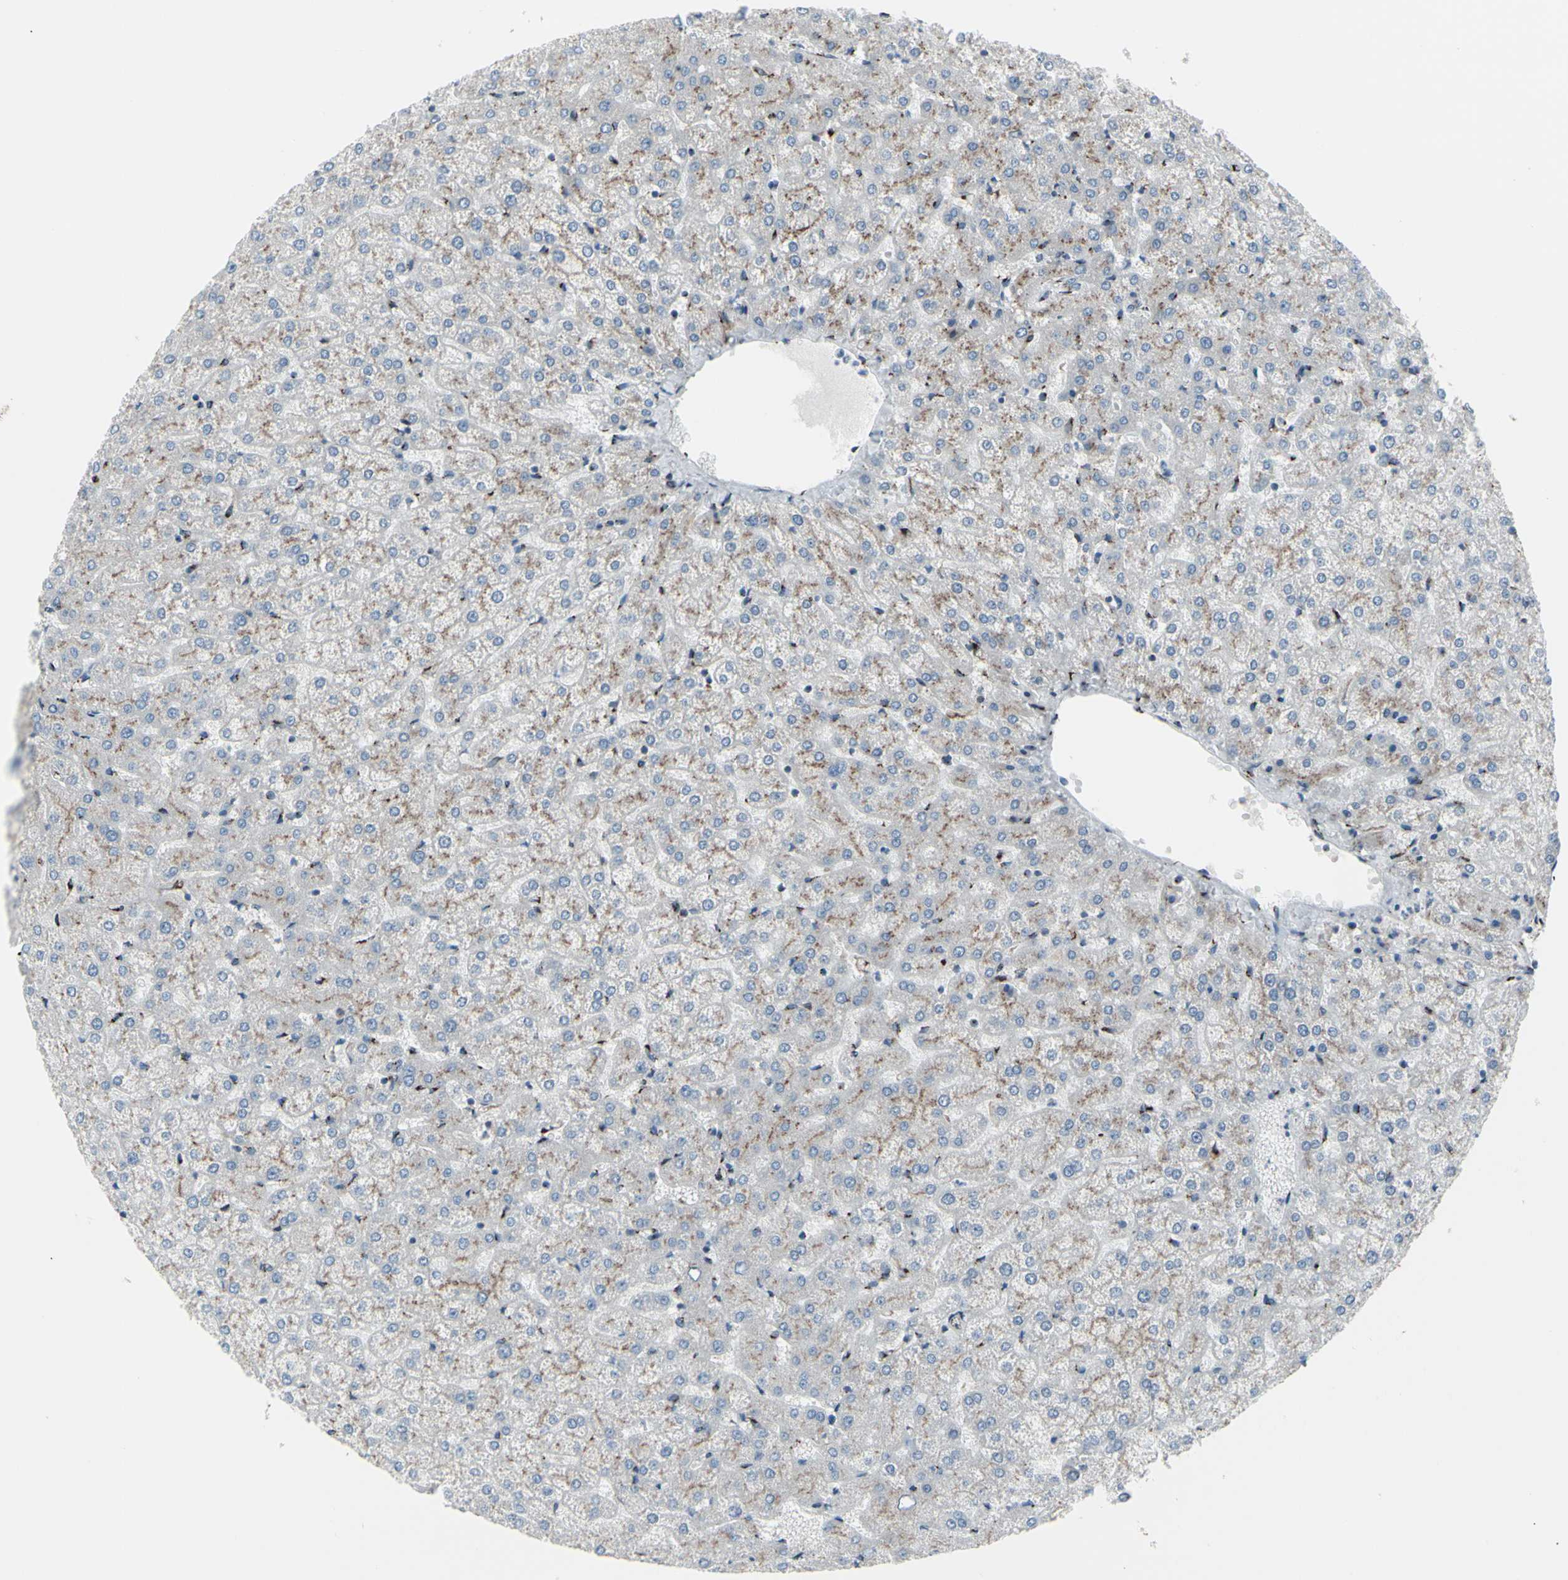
{"staining": {"intensity": "moderate", "quantity": ">75%", "location": "cytoplasmic/membranous"}, "tissue": "liver", "cell_type": "Cholangiocytes", "image_type": "normal", "snomed": [{"axis": "morphology", "description": "Normal tissue, NOS"}, {"axis": "topography", "description": "Liver"}], "caption": "Protein positivity by immunohistochemistry (IHC) reveals moderate cytoplasmic/membranous positivity in about >75% of cholangiocytes in unremarkable liver.", "gene": "GLG1", "patient": {"sex": "female", "age": 32}}